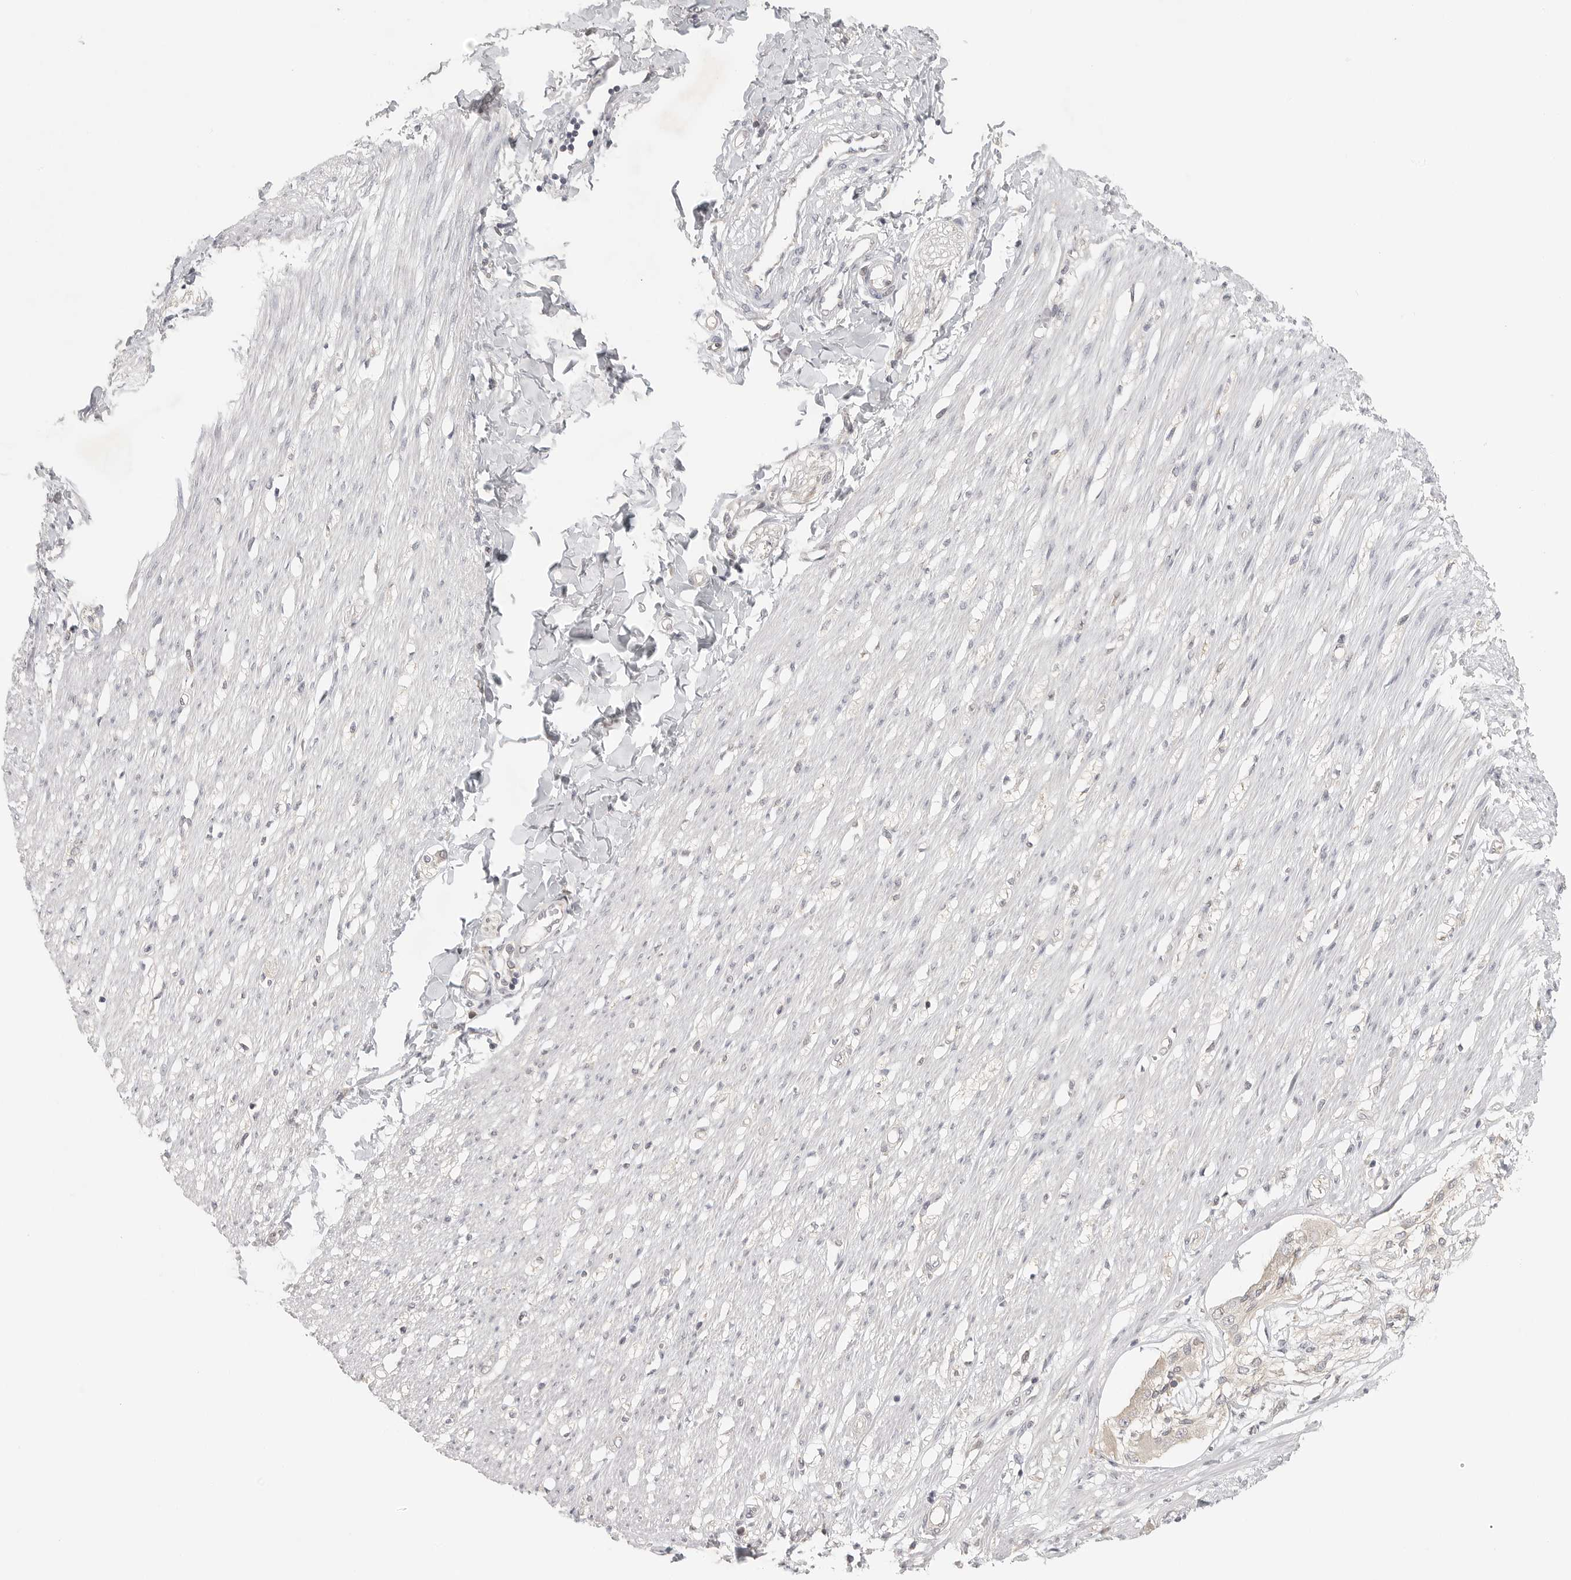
{"staining": {"intensity": "negative", "quantity": "none", "location": "none"}, "tissue": "smooth muscle", "cell_type": "Smooth muscle cells", "image_type": "normal", "snomed": [{"axis": "morphology", "description": "Normal tissue, NOS"}, {"axis": "morphology", "description": "Adenocarcinoma, NOS"}, {"axis": "topography", "description": "Colon"}, {"axis": "topography", "description": "Peripheral nerve tissue"}], "caption": "Immunohistochemistry photomicrograph of benign smooth muscle: smooth muscle stained with DAB (3,3'-diaminobenzidine) displays no significant protein positivity in smooth muscle cells.", "gene": "HDAC6", "patient": {"sex": "male", "age": 14}}